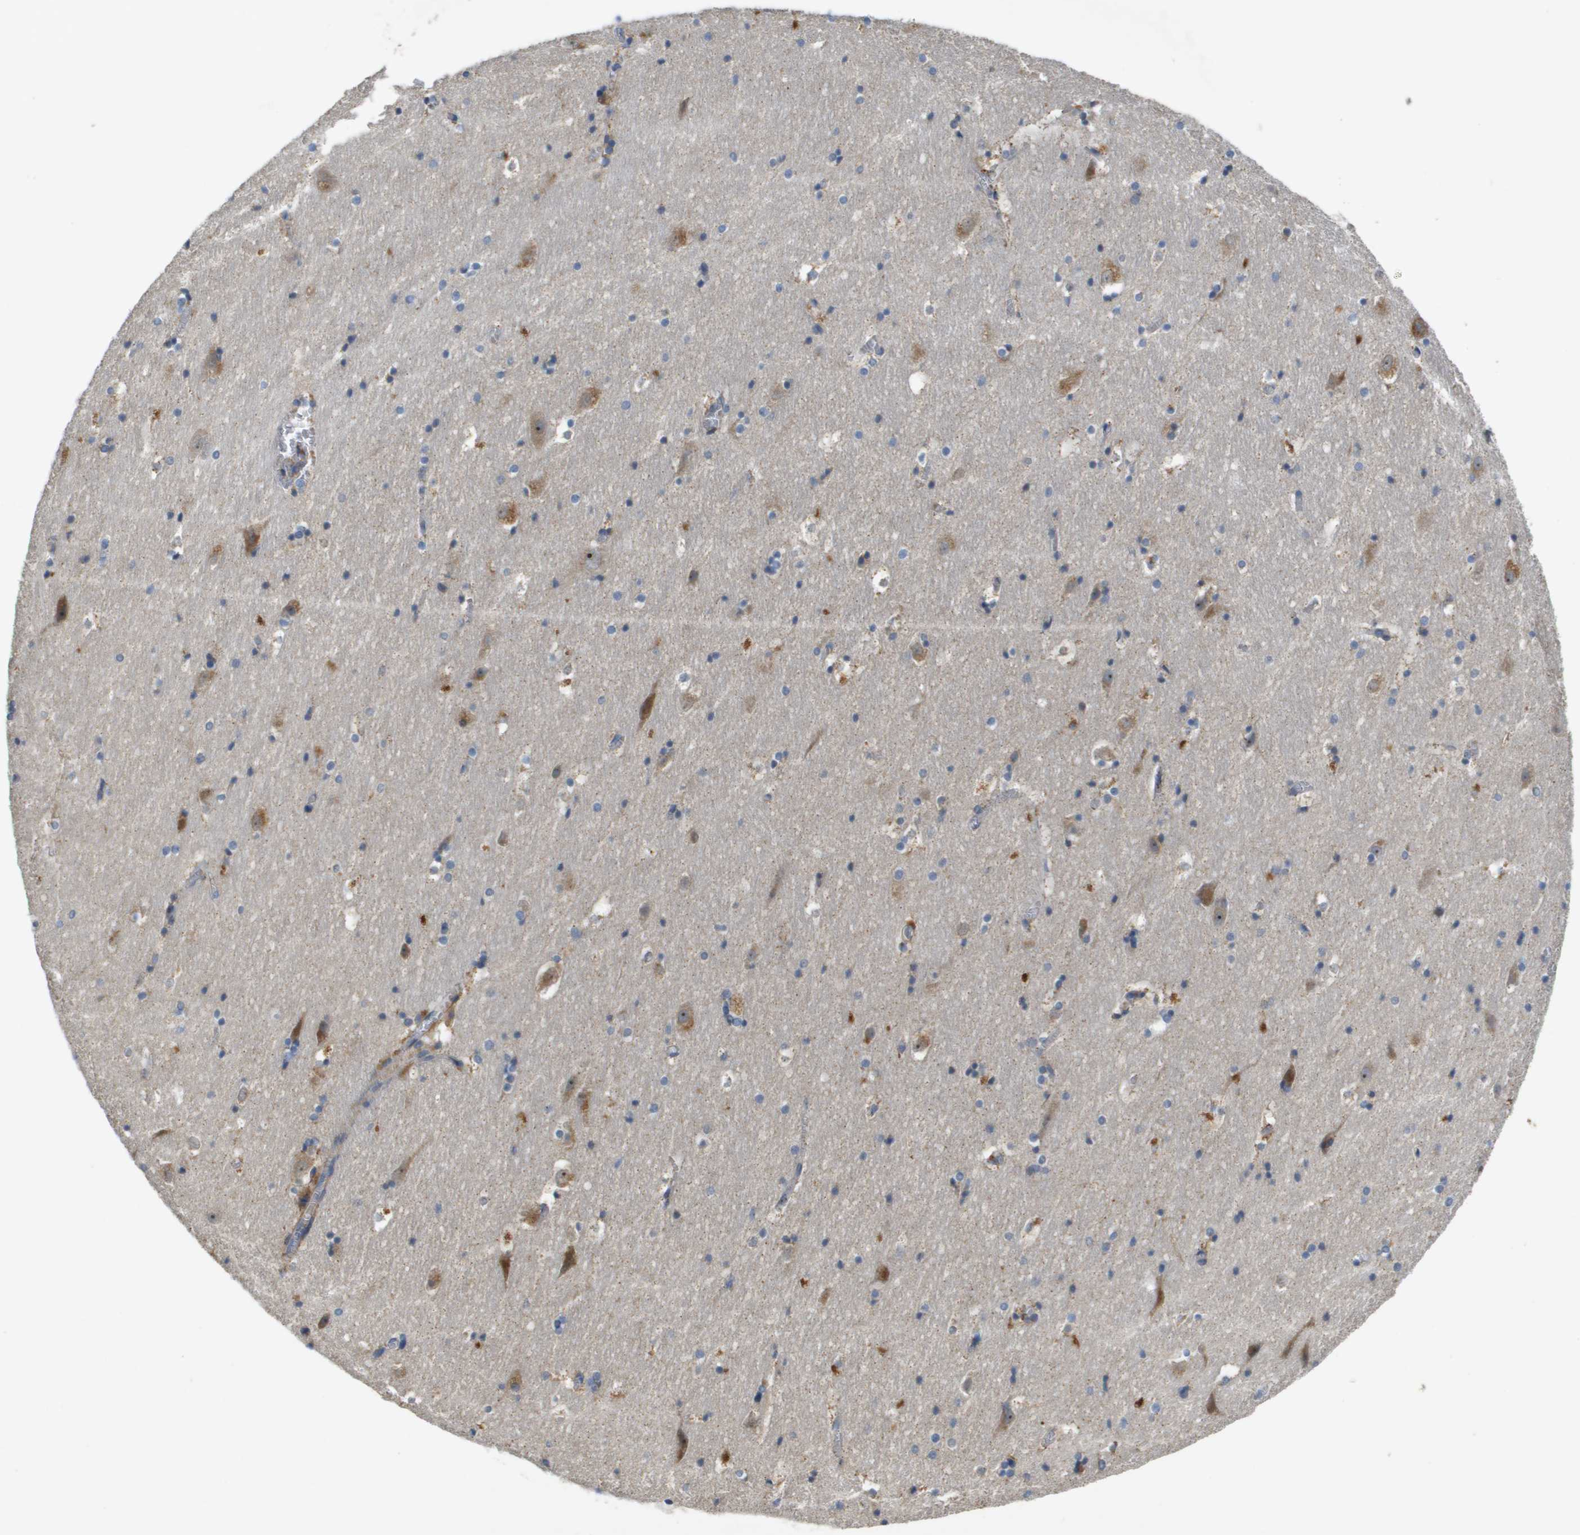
{"staining": {"intensity": "weak", "quantity": "<25%", "location": "cytoplasmic/membranous"}, "tissue": "hippocampus", "cell_type": "Glial cells", "image_type": "normal", "snomed": [{"axis": "morphology", "description": "Normal tissue, NOS"}, {"axis": "topography", "description": "Hippocampus"}], "caption": "Histopathology image shows no significant protein positivity in glial cells of normal hippocampus.", "gene": "B3GNT5", "patient": {"sex": "male", "age": 45}}